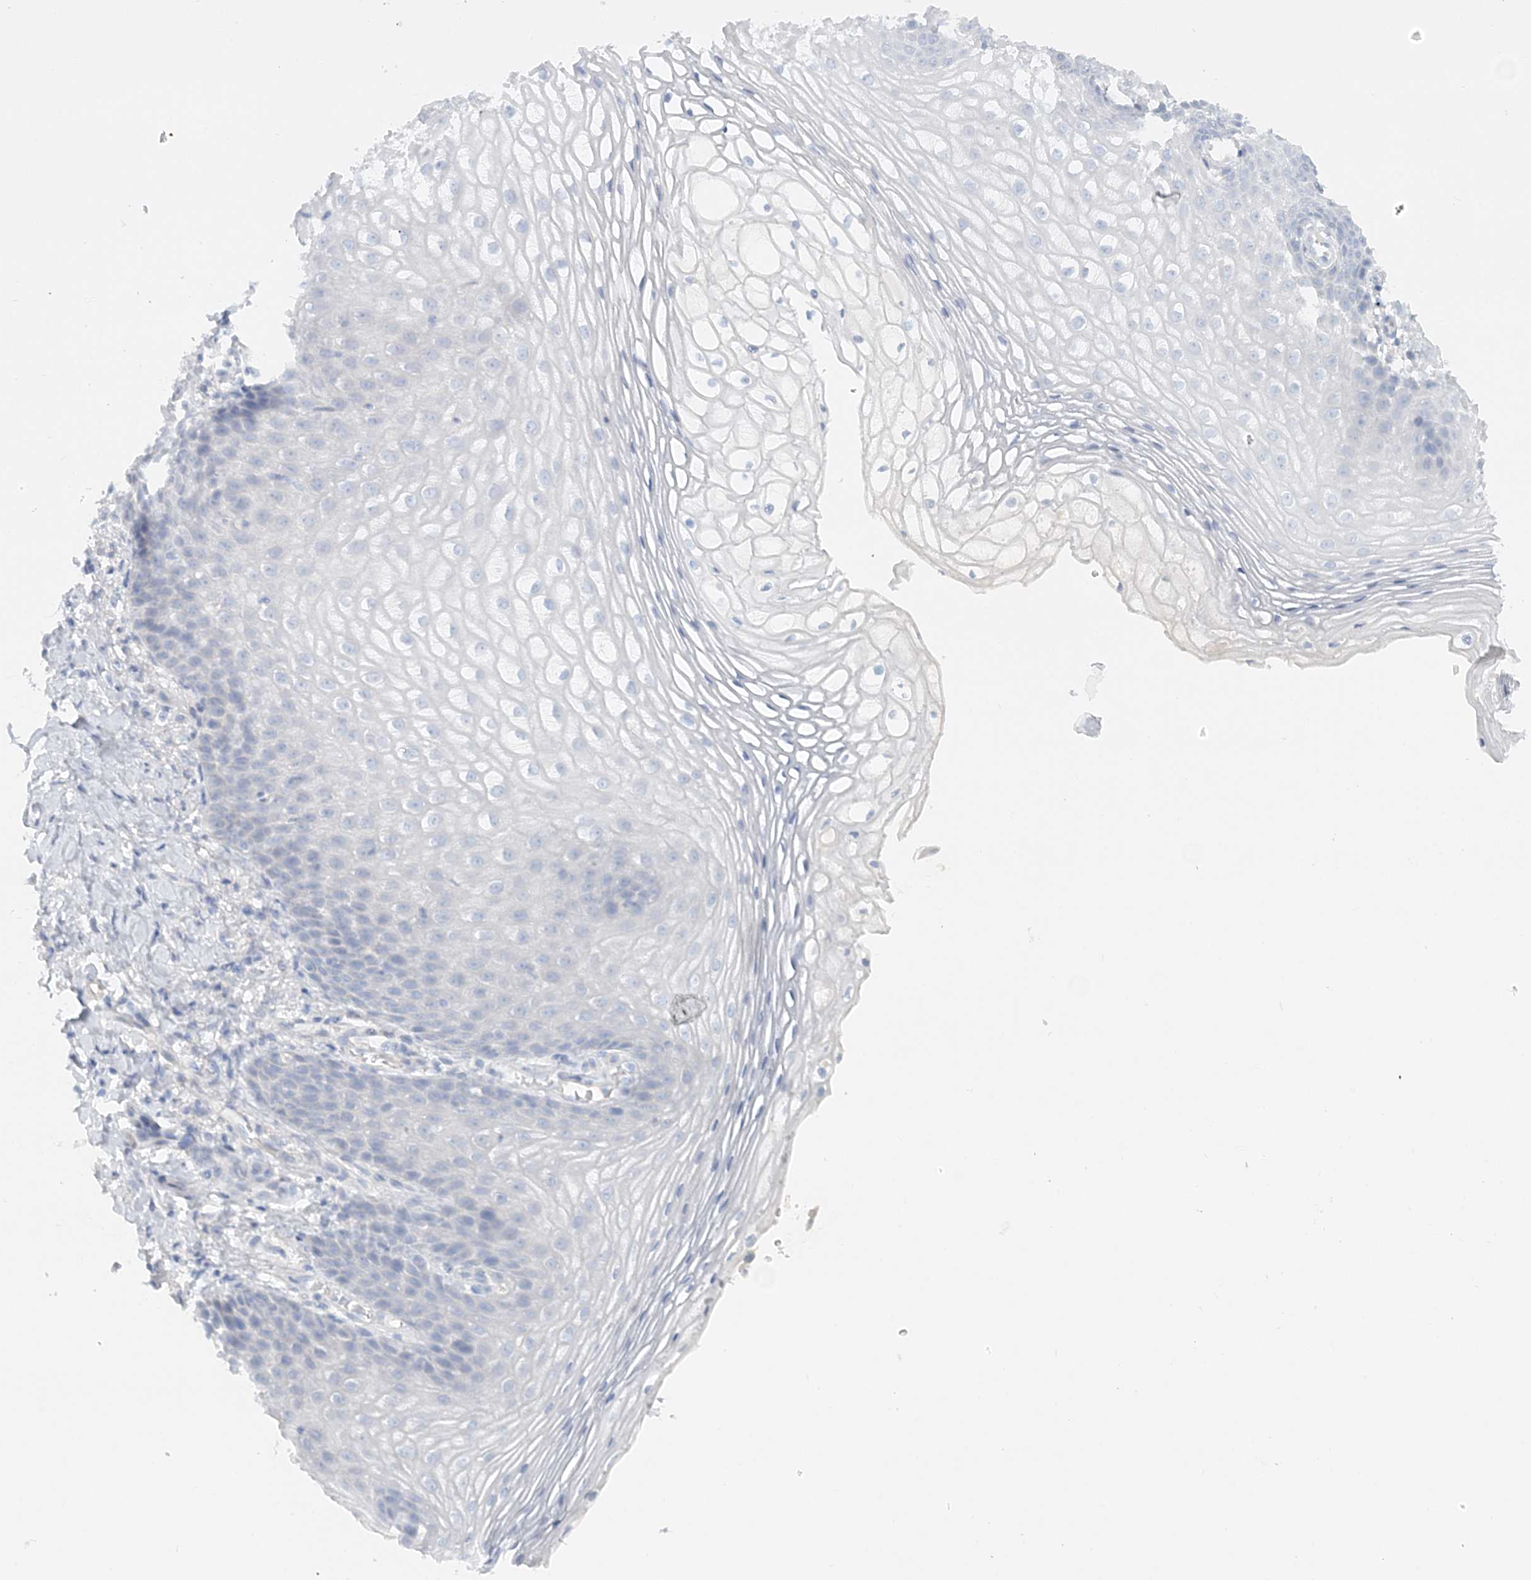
{"staining": {"intensity": "negative", "quantity": "none", "location": "none"}, "tissue": "vagina", "cell_type": "Squamous epithelial cells", "image_type": "normal", "snomed": [{"axis": "morphology", "description": "Normal tissue, NOS"}, {"axis": "topography", "description": "Vagina"}], "caption": "High magnification brightfield microscopy of normal vagina stained with DAB (brown) and counterstained with hematoxylin (blue): squamous epithelial cells show no significant expression.", "gene": "ENSG00000288637", "patient": {"sex": "female", "age": 60}}